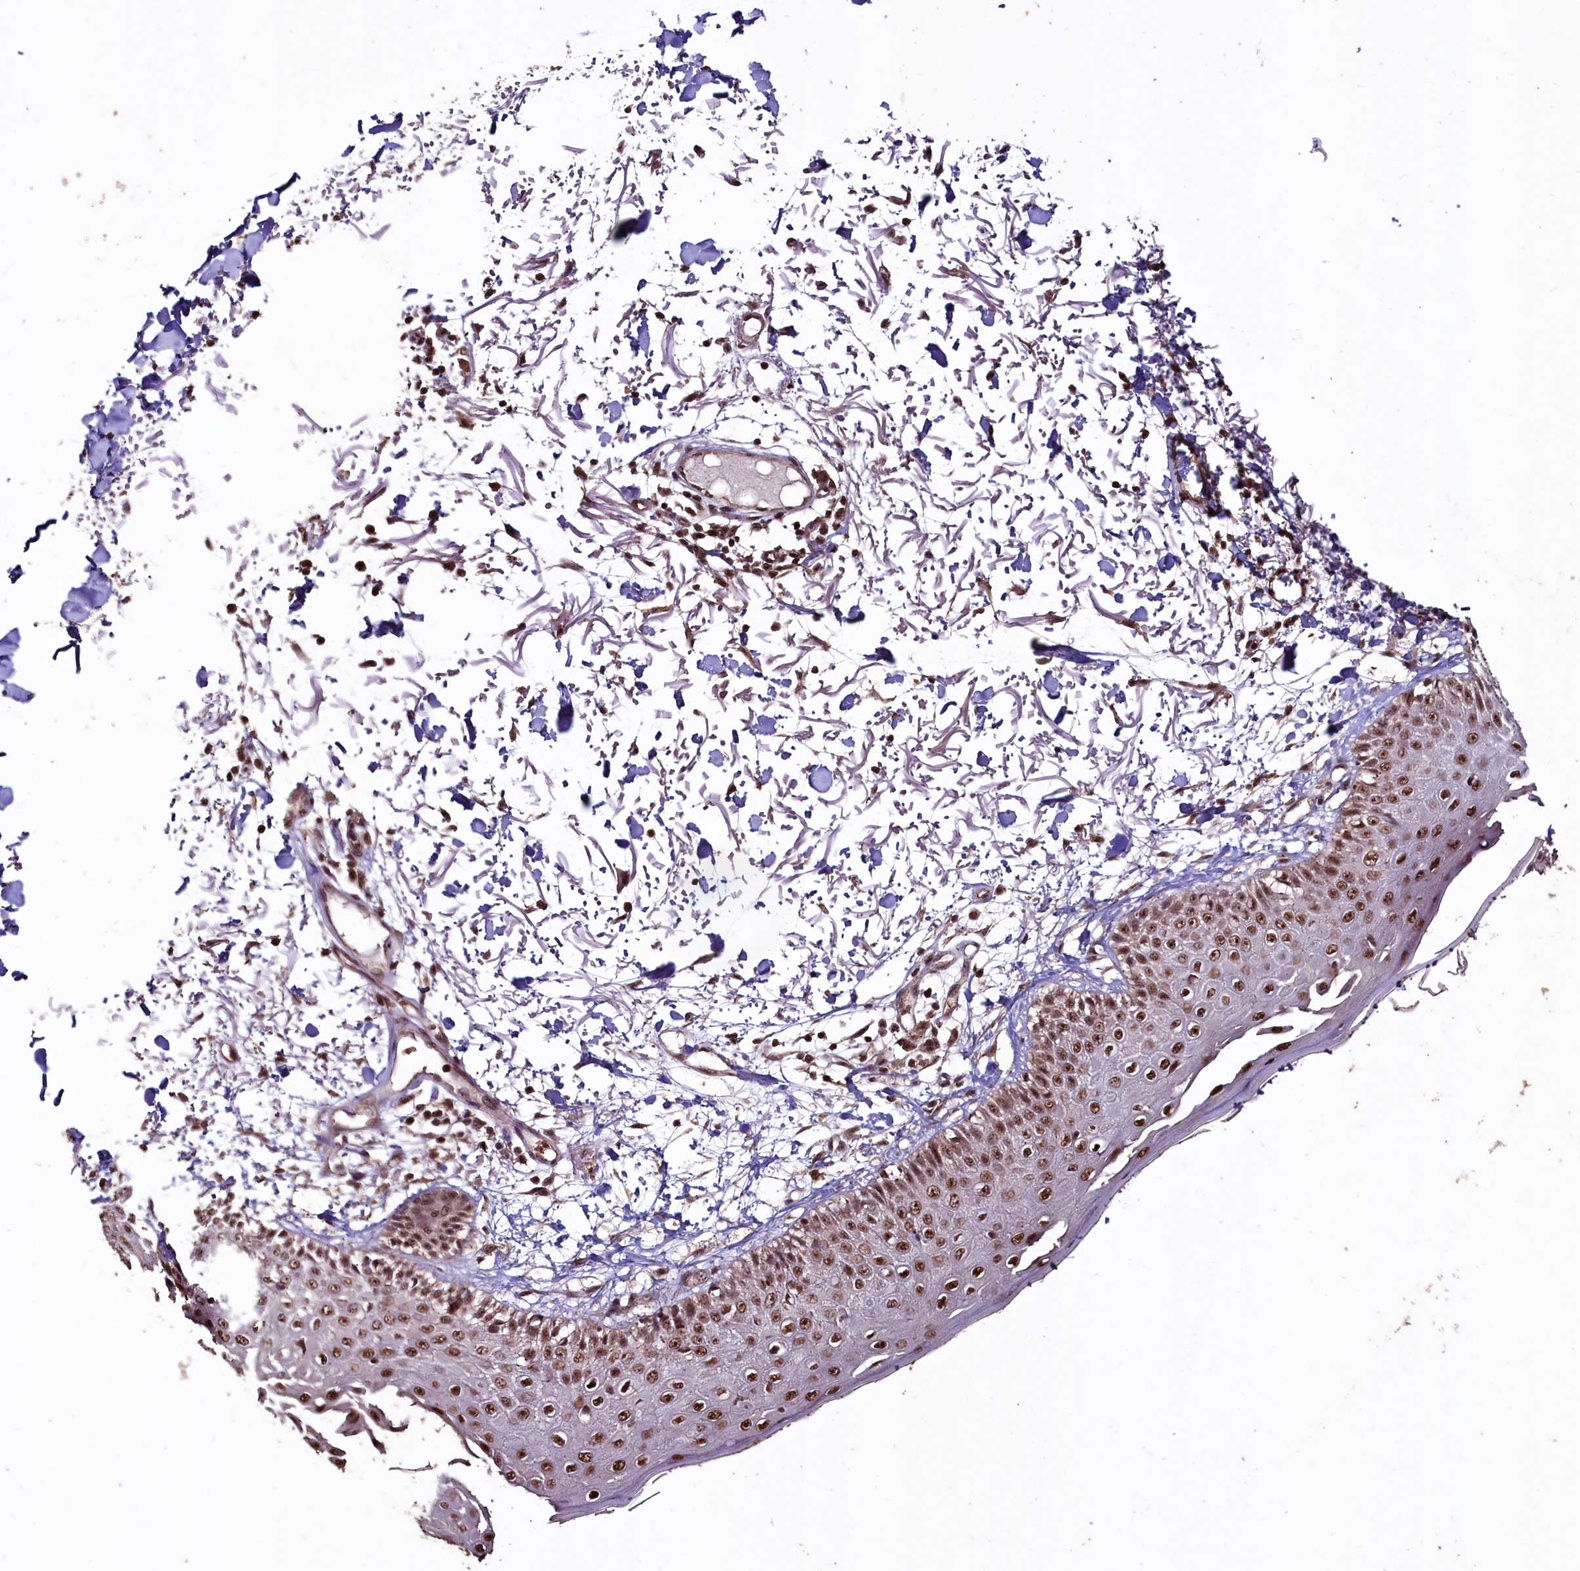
{"staining": {"intensity": "strong", "quantity": ">75%", "location": "nuclear"}, "tissue": "skin", "cell_type": "Fibroblasts", "image_type": "normal", "snomed": [{"axis": "morphology", "description": "Normal tissue, NOS"}, {"axis": "morphology", "description": "Squamous cell carcinoma, NOS"}, {"axis": "topography", "description": "Skin"}, {"axis": "topography", "description": "Peripheral nerve tissue"}], "caption": "This histopathology image shows immunohistochemistry staining of unremarkable human skin, with high strong nuclear staining in approximately >75% of fibroblasts.", "gene": "SFSWAP", "patient": {"sex": "male", "age": 83}}